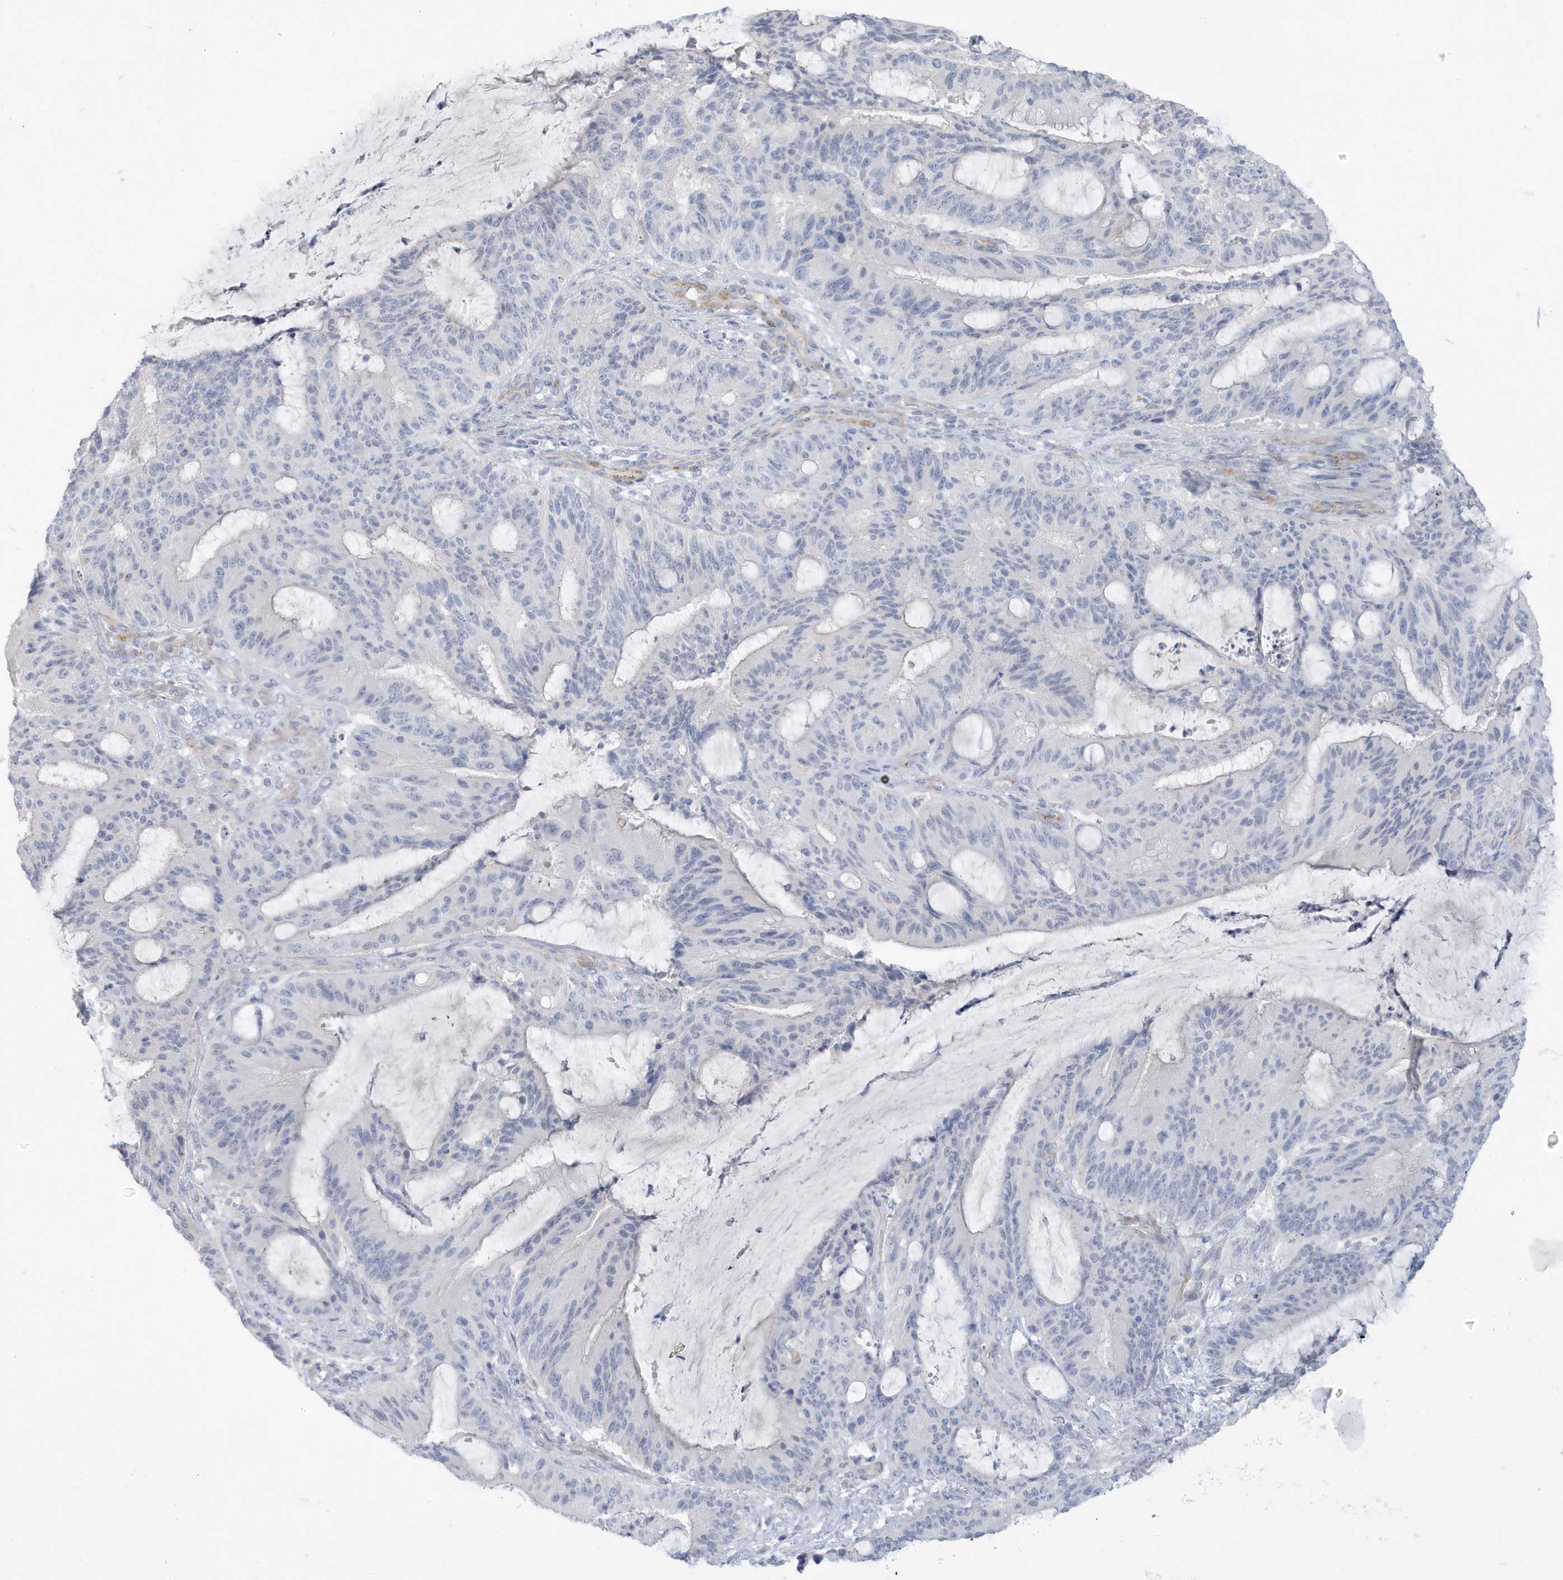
{"staining": {"intensity": "negative", "quantity": "none", "location": "none"}, "tissue": "liver cancer", "cell_type": "Tumor cells", "image_type": "cancer", "snomed": [{"axis": "morphology", "description": "Normal tissue, NOS"}, {"axis": "morphology", "description": "Cholangiocarcinoma"}, {"axis": "topography", "description": "Liver"}, {"axis": "topography", "description": "Peripheral nerve tissue"}], "caption": "There is no significant positivity in tumor cells of liver cancer (cholangiocarcinoma). Brightfield microscopy of immunohistochemistry (IHC) stained with DAB (brown) and hematoxylin (blue), captured at high magnification.", "gene": "PERM1", "patient": {"sex": "female", "age": 73}}